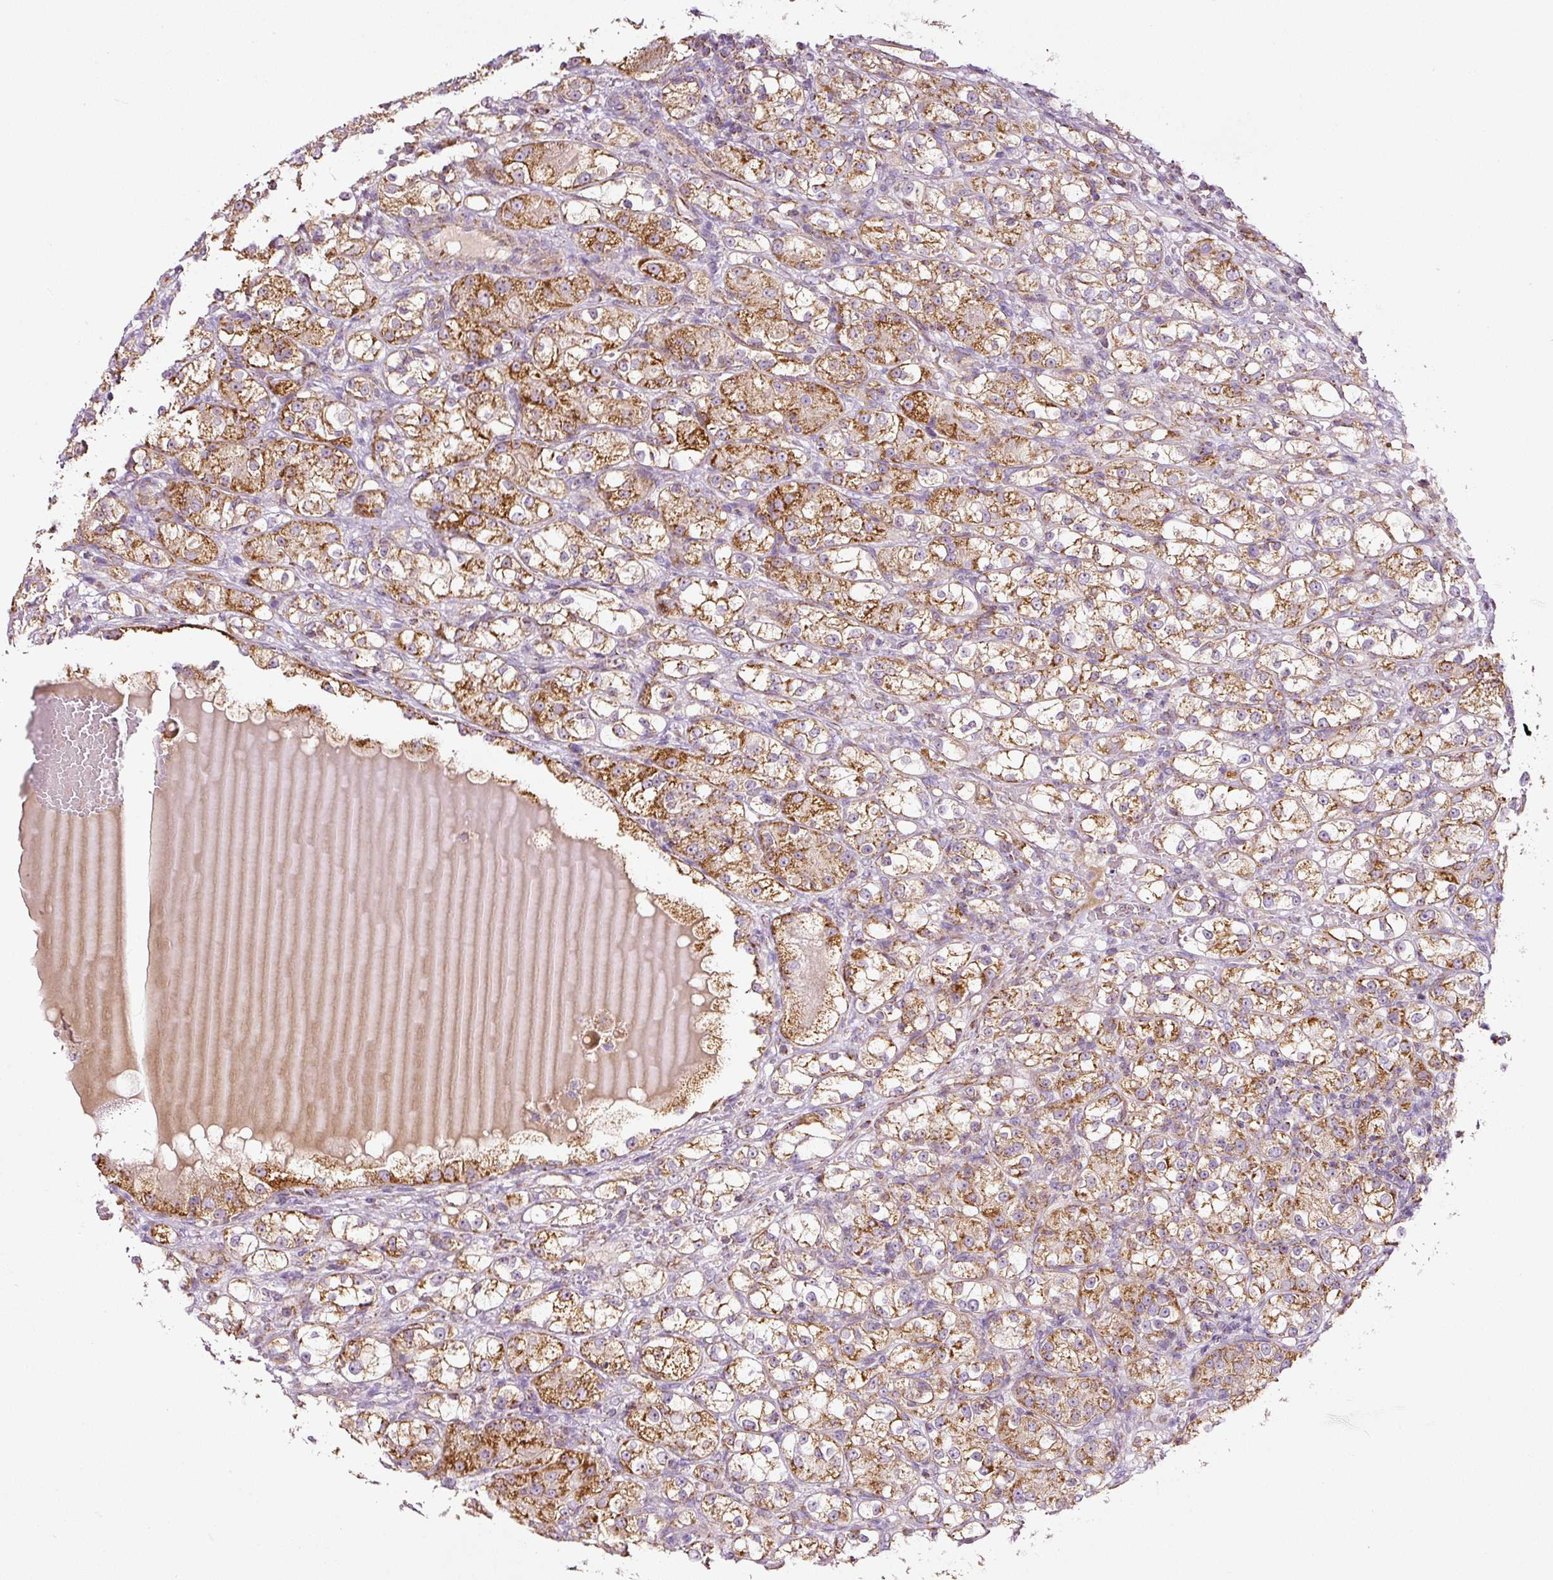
{"staining": {"intensity": "moderate", "quantity": ">75%", "location": "cytoplasmic/membranous"}, "tissue": "renal cancer", "cell_type": "Tumor cells", "image_type": "cancer", "snomed": [{"axis": "morphology", "description": "Normal tissue, NOS"}, {"axis": "morphology", "description": "Adenocarcinoma, NOS"}, {"axis": "topography", "description": "Kidney"}], "caption": "IHC (DAB (3,3'-diaminobenzidine)) staining of renal adenocarcinoma demonstrates moderate cytoplasmic/membranous protein staining in about >75% of tumor cells.", "gene": "SDHA", "patient": {"sex": "male", "age": 61}}